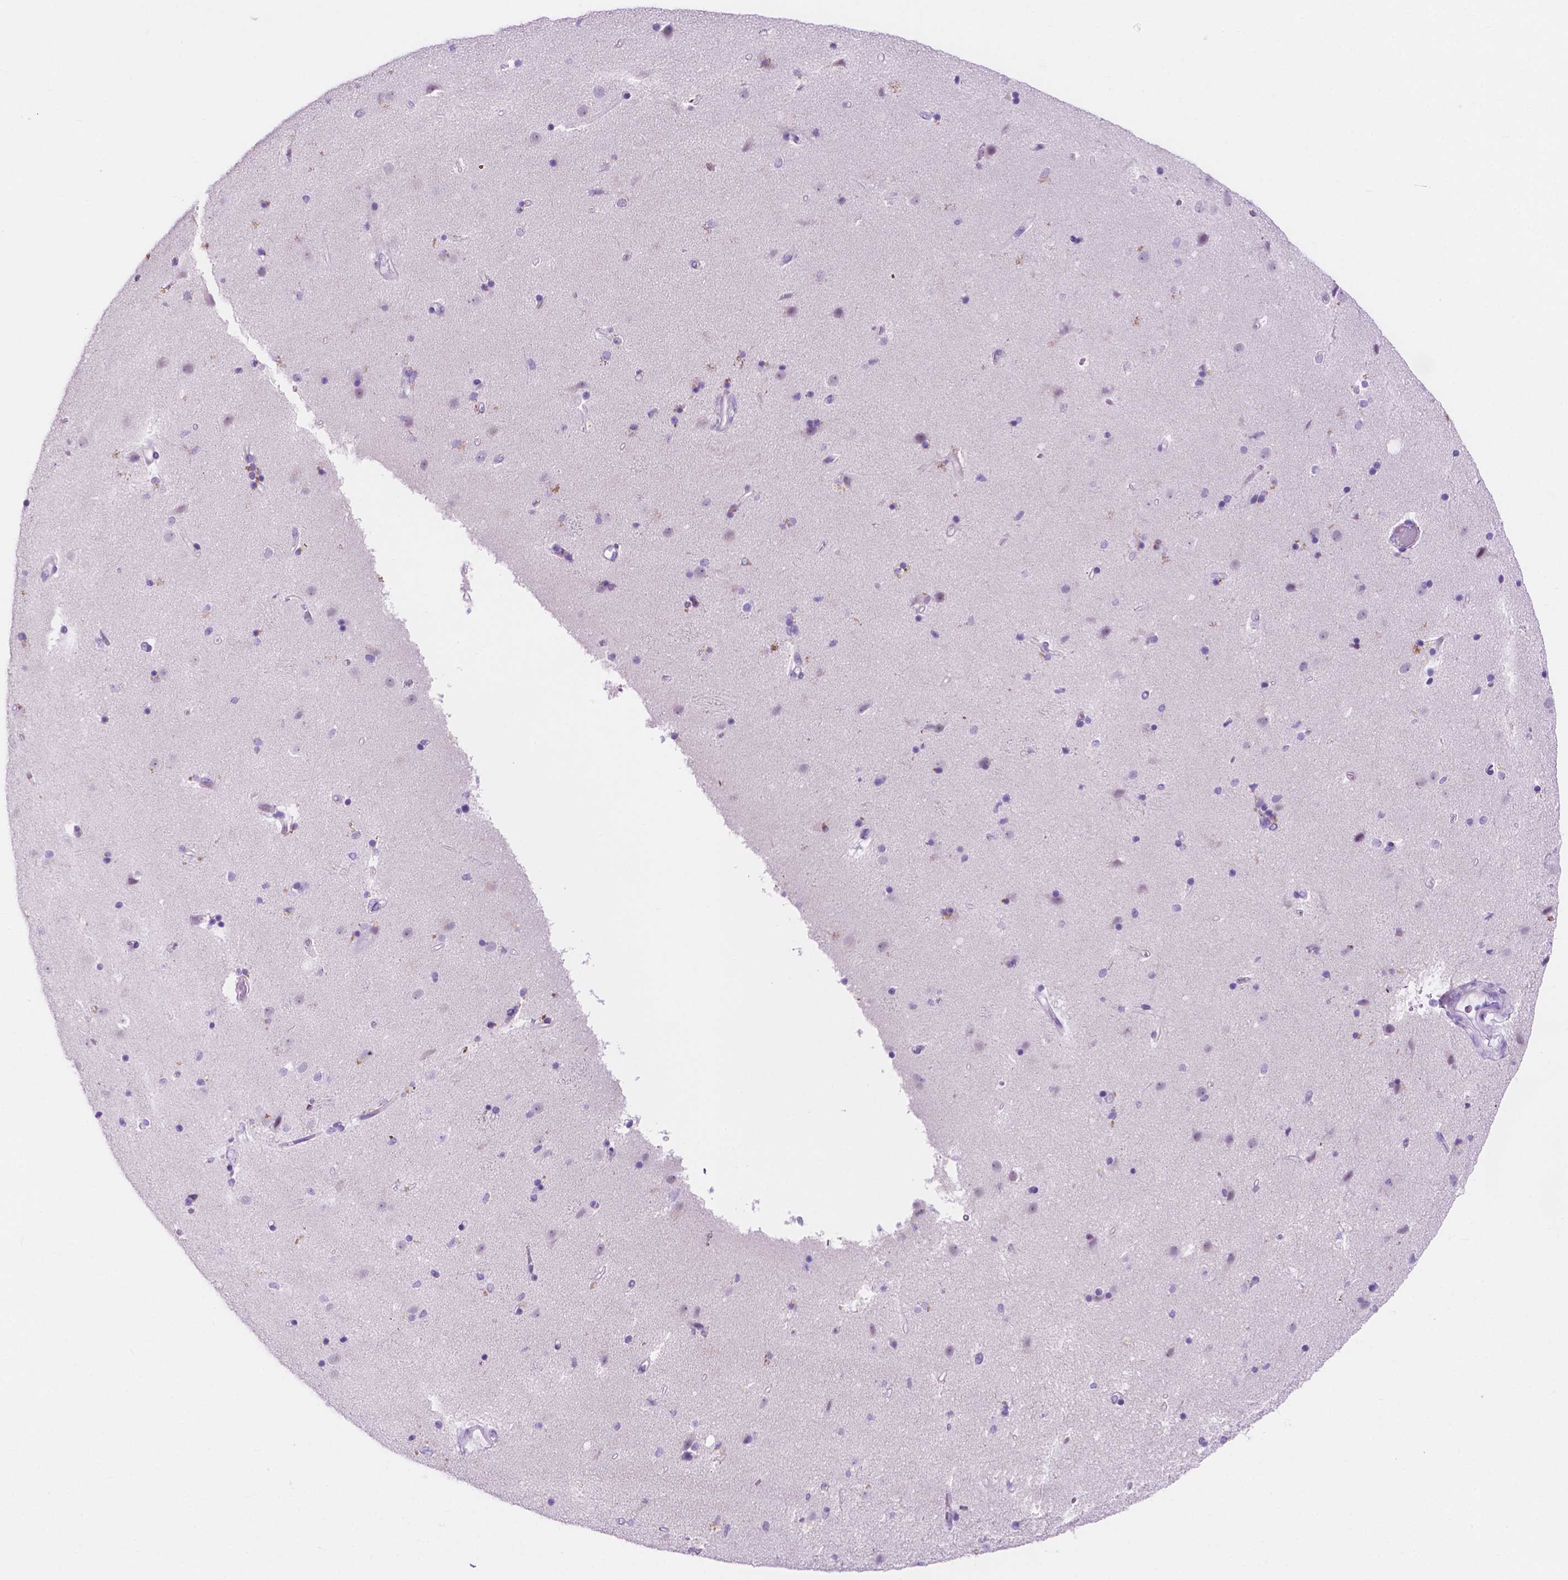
{"staining": {"intensity": "negative", "quantity": "none", "location": "none"}, "tissue": "caudate", "cell_type": "Glial cells", "image_type": "normal", "snomed": [{"axis": "morphology", "description": "Normal tissue, NOS"}, {"axis": "topography", "description": "Lateral ventricle wall"}], "caption": "DAB immunohistochemical staining of normal human caudate demonstrates no significant positivity in glial cells. Nuclei are stained in blue.", "gene": "IGFN1", "patient": {"sex": "female", "age": 71}}